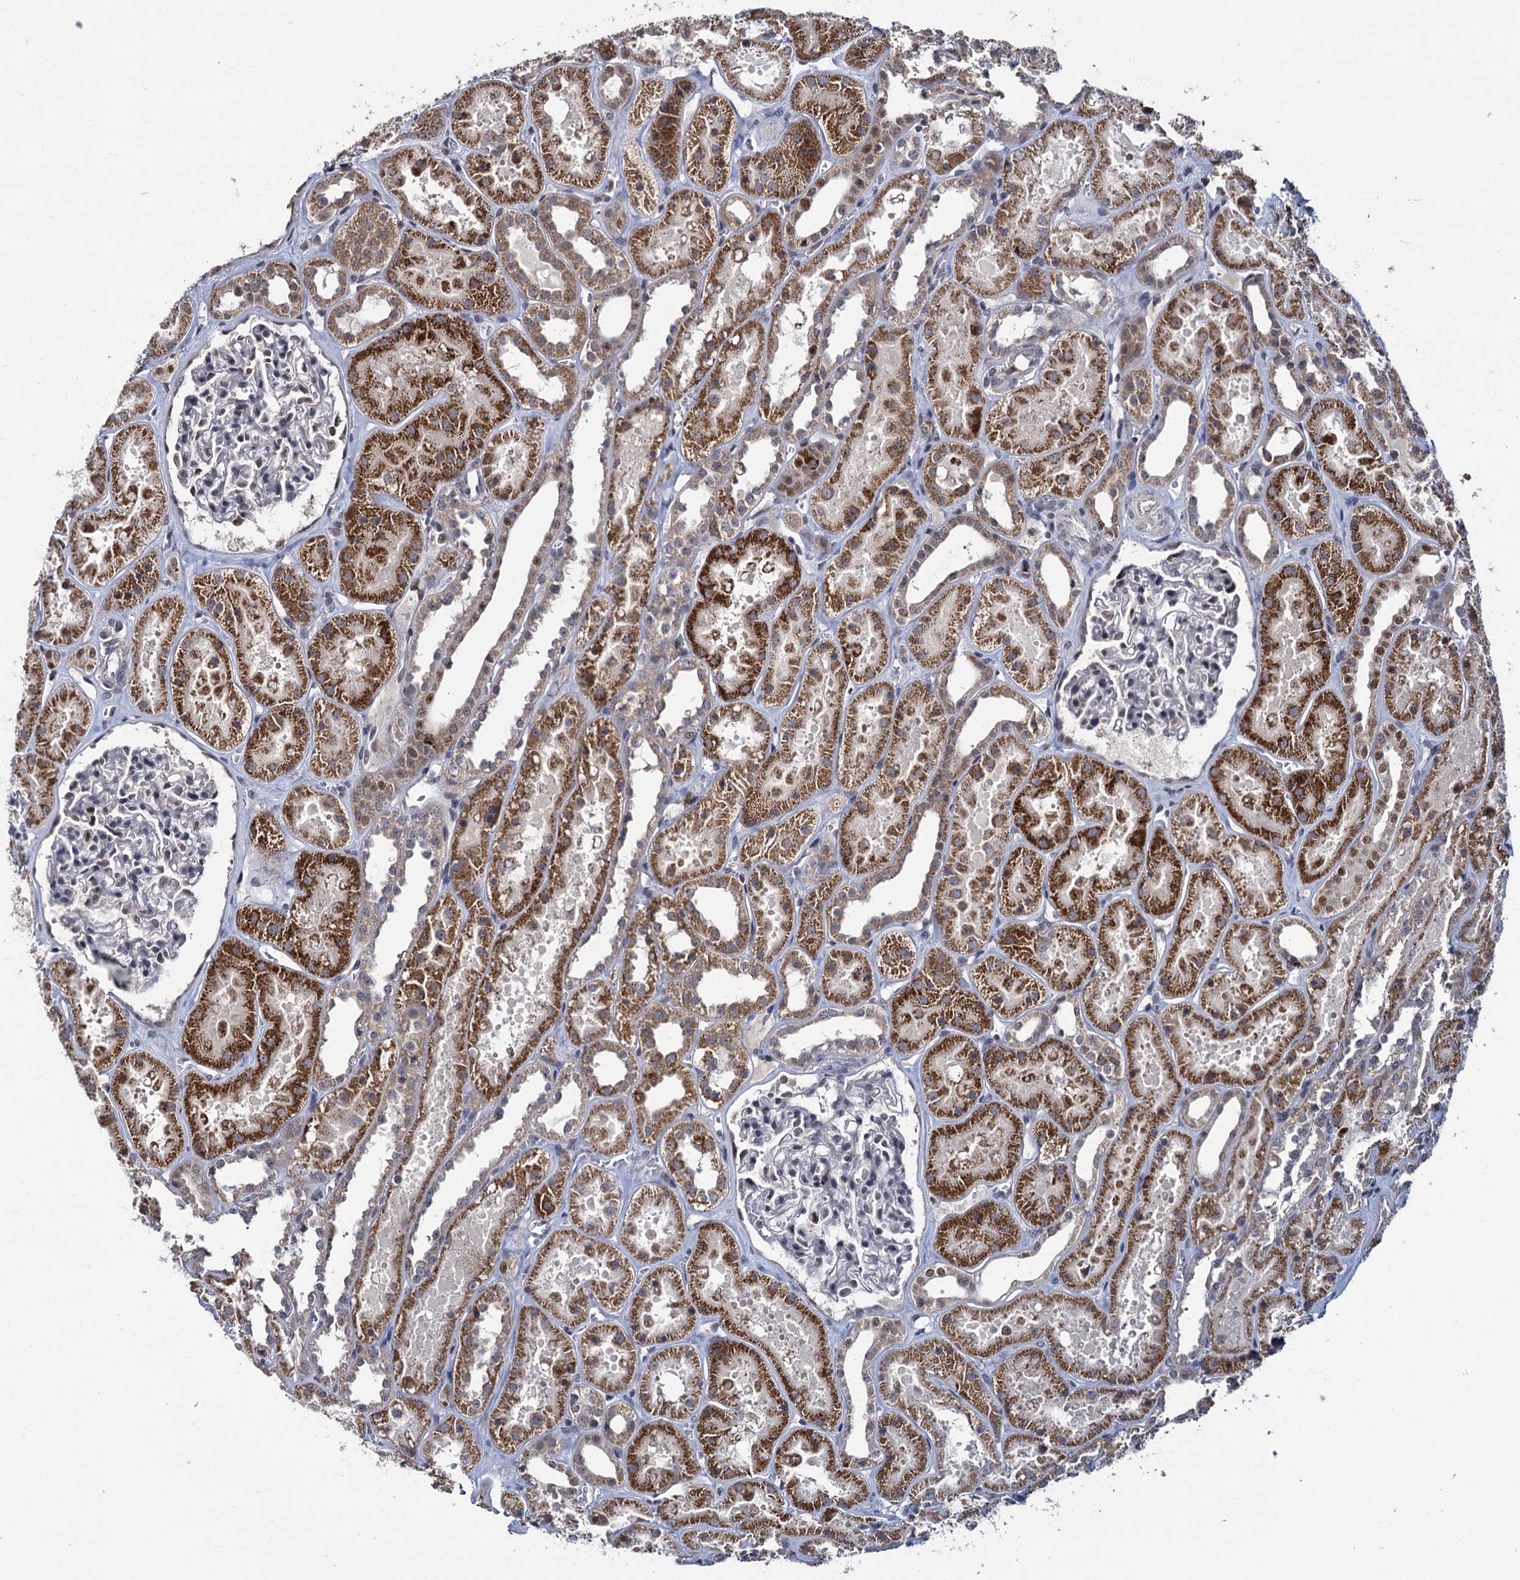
{"staining": {"intensity": "moderate", "quantity": "<25%", "location": "nuclear"}, "tissue": "kidney", "cell_type": "Cells in glomeruli", "image_type": "normal", "snomed": [{"axis": "morphology", "description": "Normal tissue, NOS"}, {"axis": "topography", "description": "Kidney"}], "caption": "Kidney was stained to show a protein in brown. There is low levels of moderate nuclear staining in approximately <25% of cells in glomeruli. Nuclei are stained in blue.", "gene": "RPUSD4", "patient": {"sex": "female", "age": 41}}